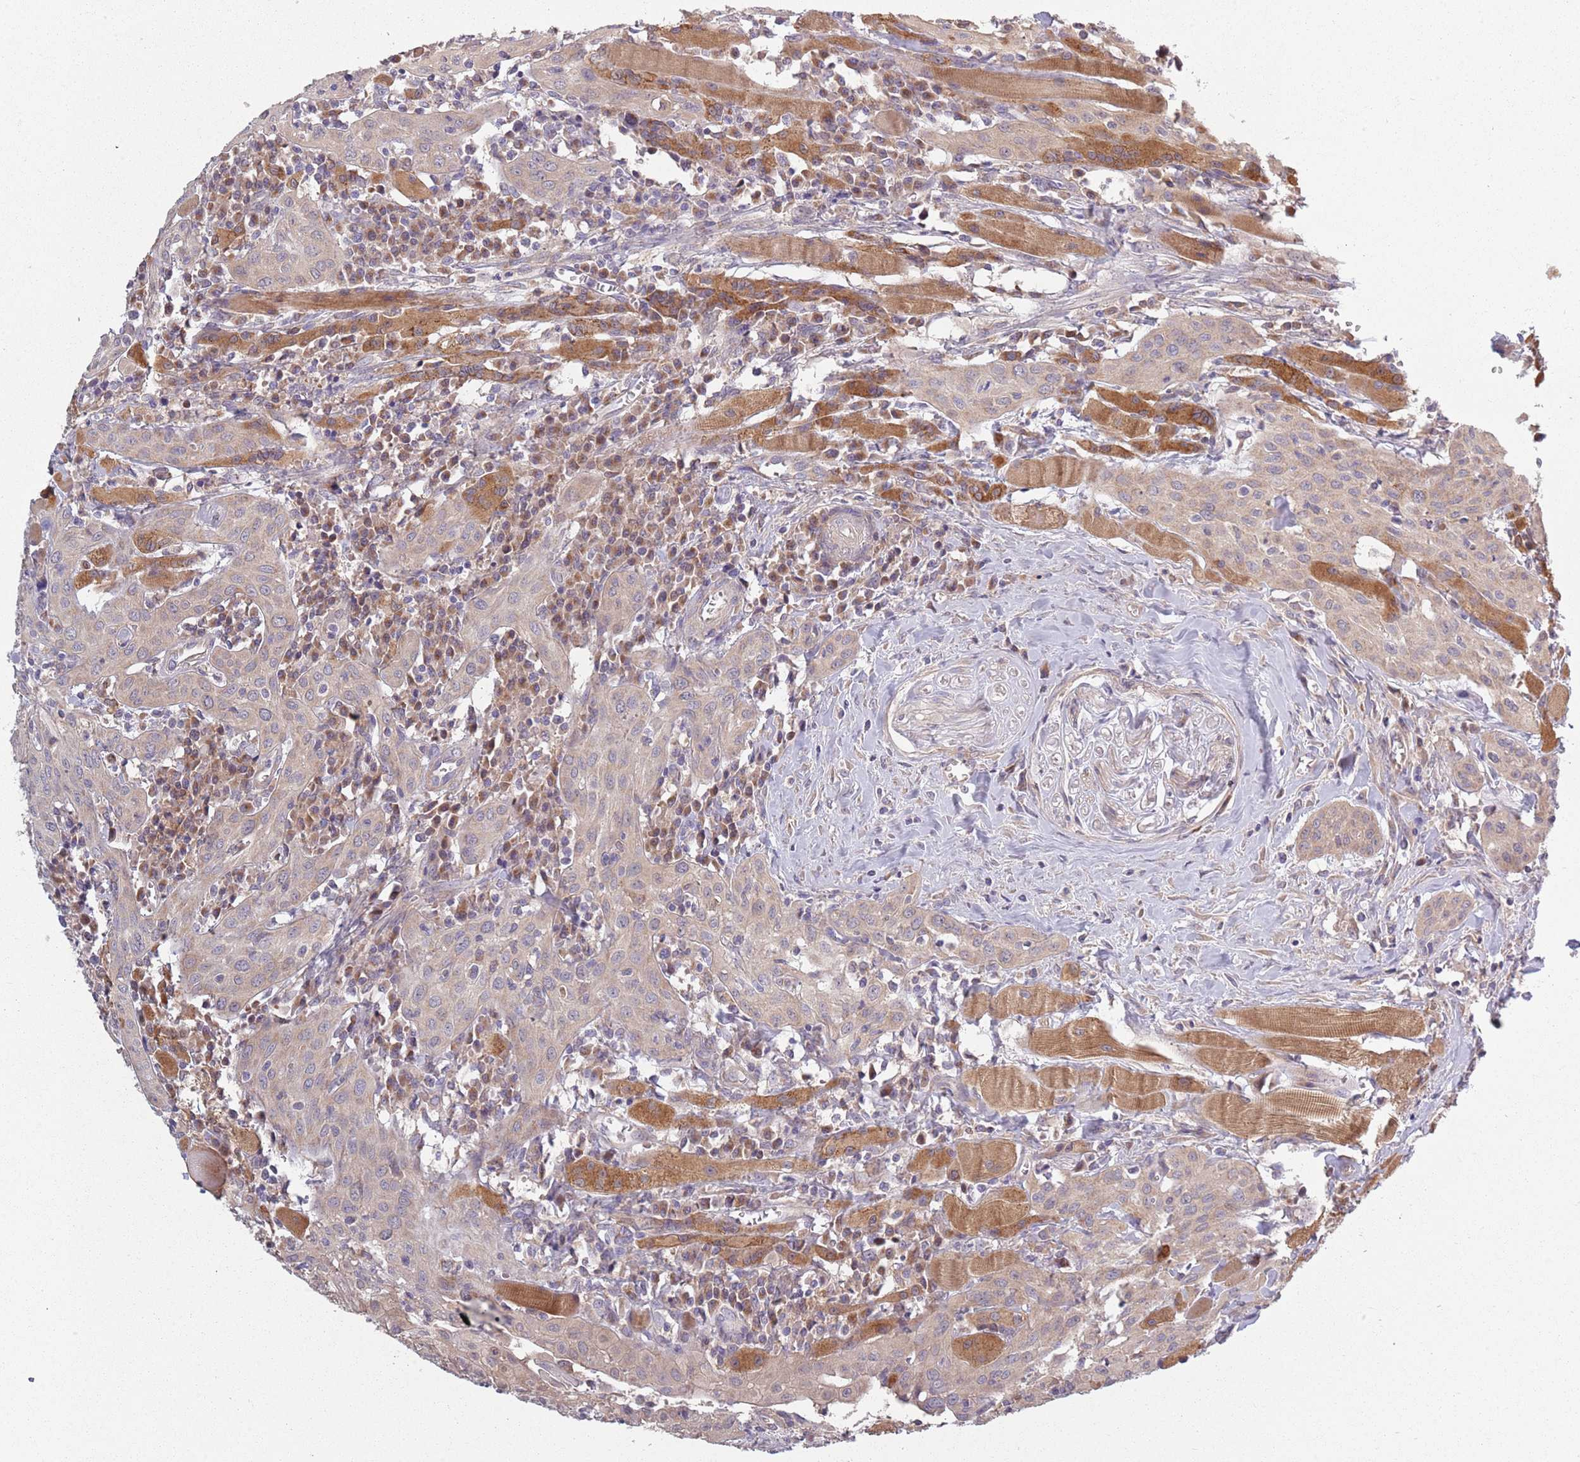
{"staining": {"intensity": "weak", "quantity": "25%-75%", "location": "cytoplasmic/membranous"}, "tissue": "head and neck cancer", "cell_type": "Tumor cells", "image_type": "cancer", "snomed": [{"axis": "morphology", "description": "Squamous cell carcinoma, NOS"}, {"axis": "topography", "description": "Oral tissue"}, {"axis": "topography", "description": "Head-Neck"}], "caption": "Immunohistochemistry (IHC) of human head and neck cancer reveals low levels of weak cytoplasmic/membranous staining in approximately 25%-75% of tumor cells. Using DAB (3,3'-diaminobenzidine) (brown) and hematoxylin (blue) stains, captured at high magnification using brightfield microscopy.", "gene": "COQ5", "patient": {"sex": "female", "age": 70}}